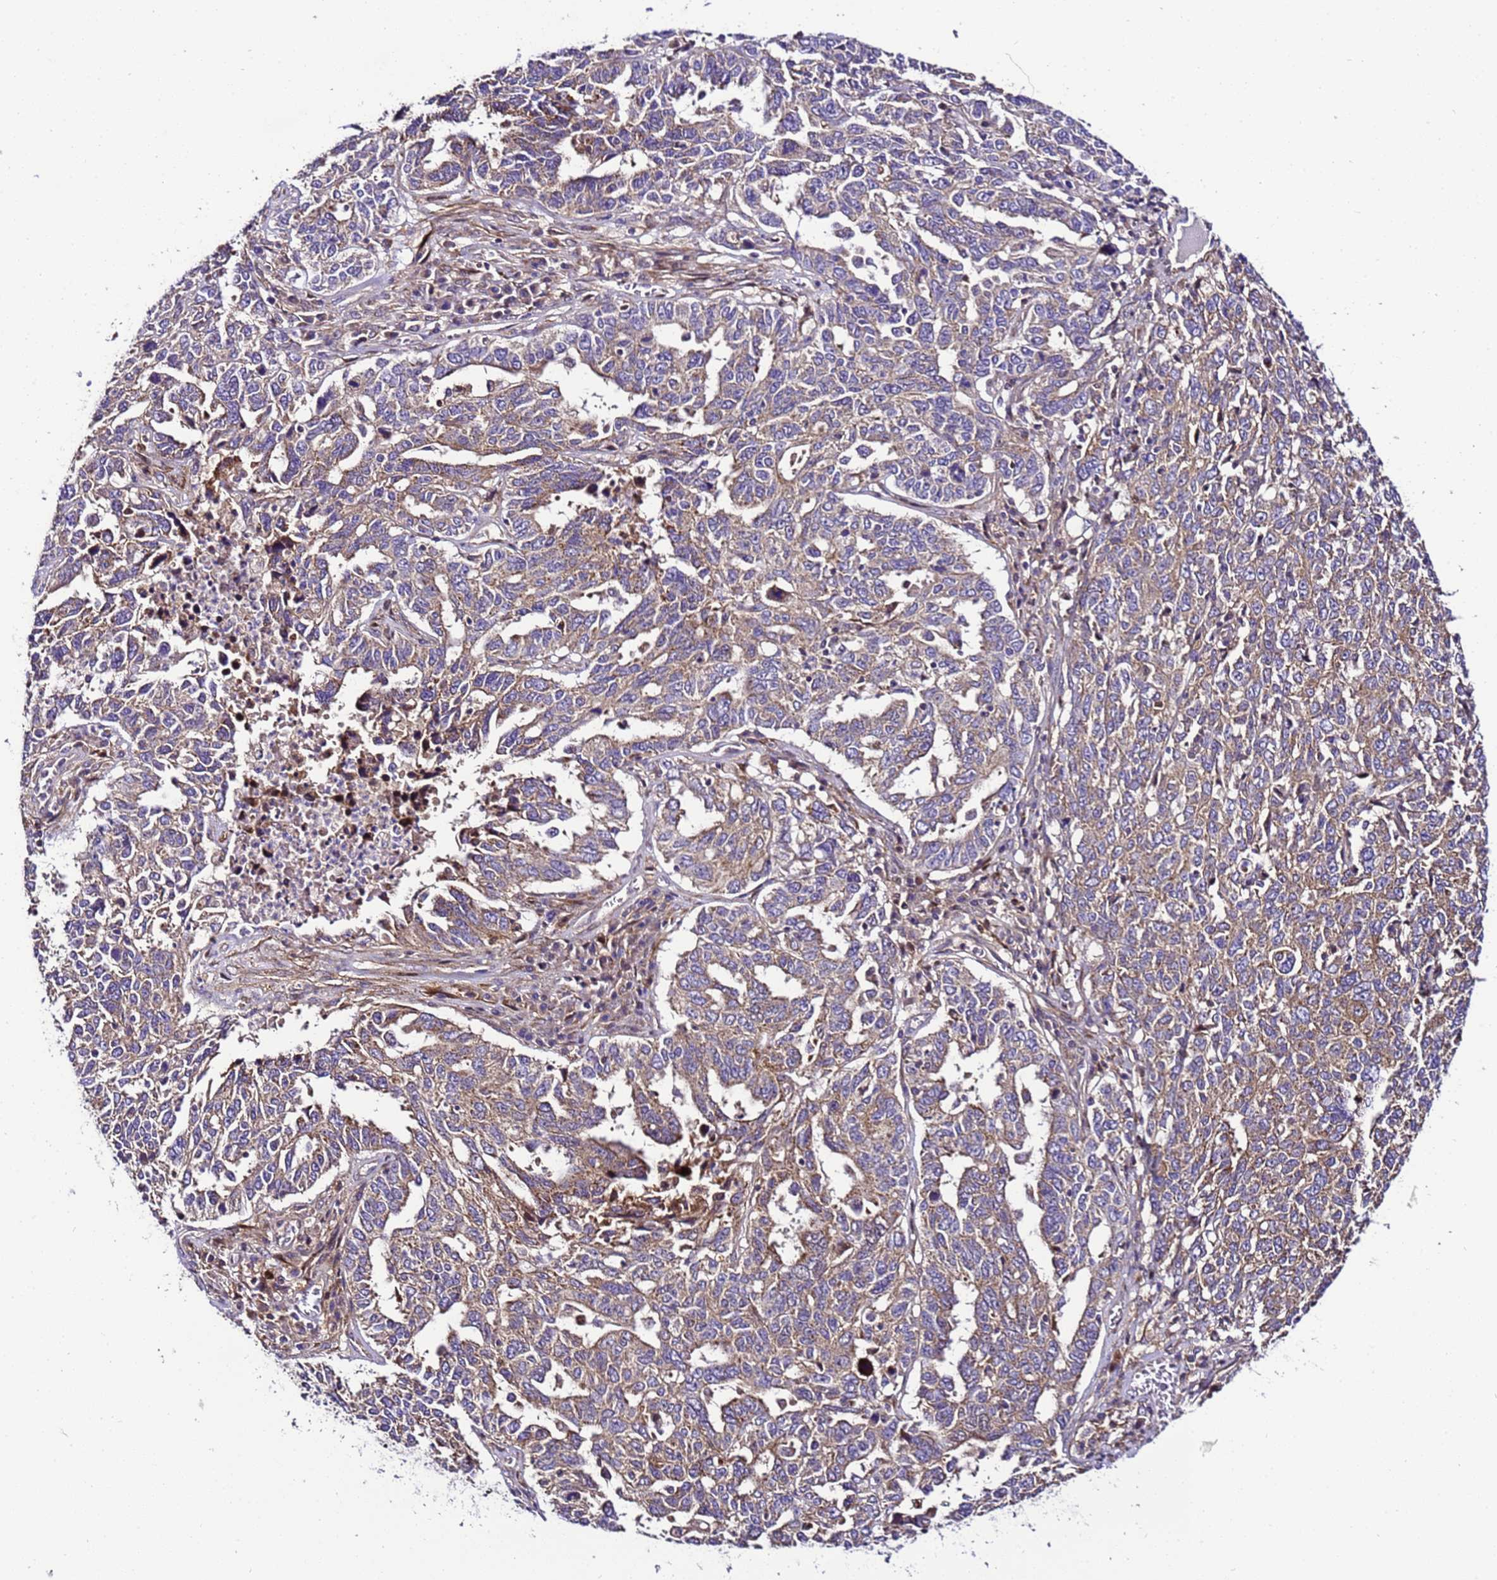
{"staining": {"intensity": "weak", "quantity": "25%-75%", "location": "cytoplasmic/membranous"}, "tissue": "ovarian cancer", "cell_type": "Tumor cells", "image_type": "cancer", "snomed": [{"axis": "morphology", "description": "Carcinoma, endometroid"}, {"axis": "topography", "description": "Ovary"}], "caption": "A low amount of weak cytoplasmic/membranous positivity is identified in approximately 25%-75% of tumor cells in ovarian cancer (endometroid carcinoma) tissue. (Brightfield microscopy of DAB IHC at high magnification).", "gene": "ZNF417", "patient": {"sex": "female", "age": 62}}